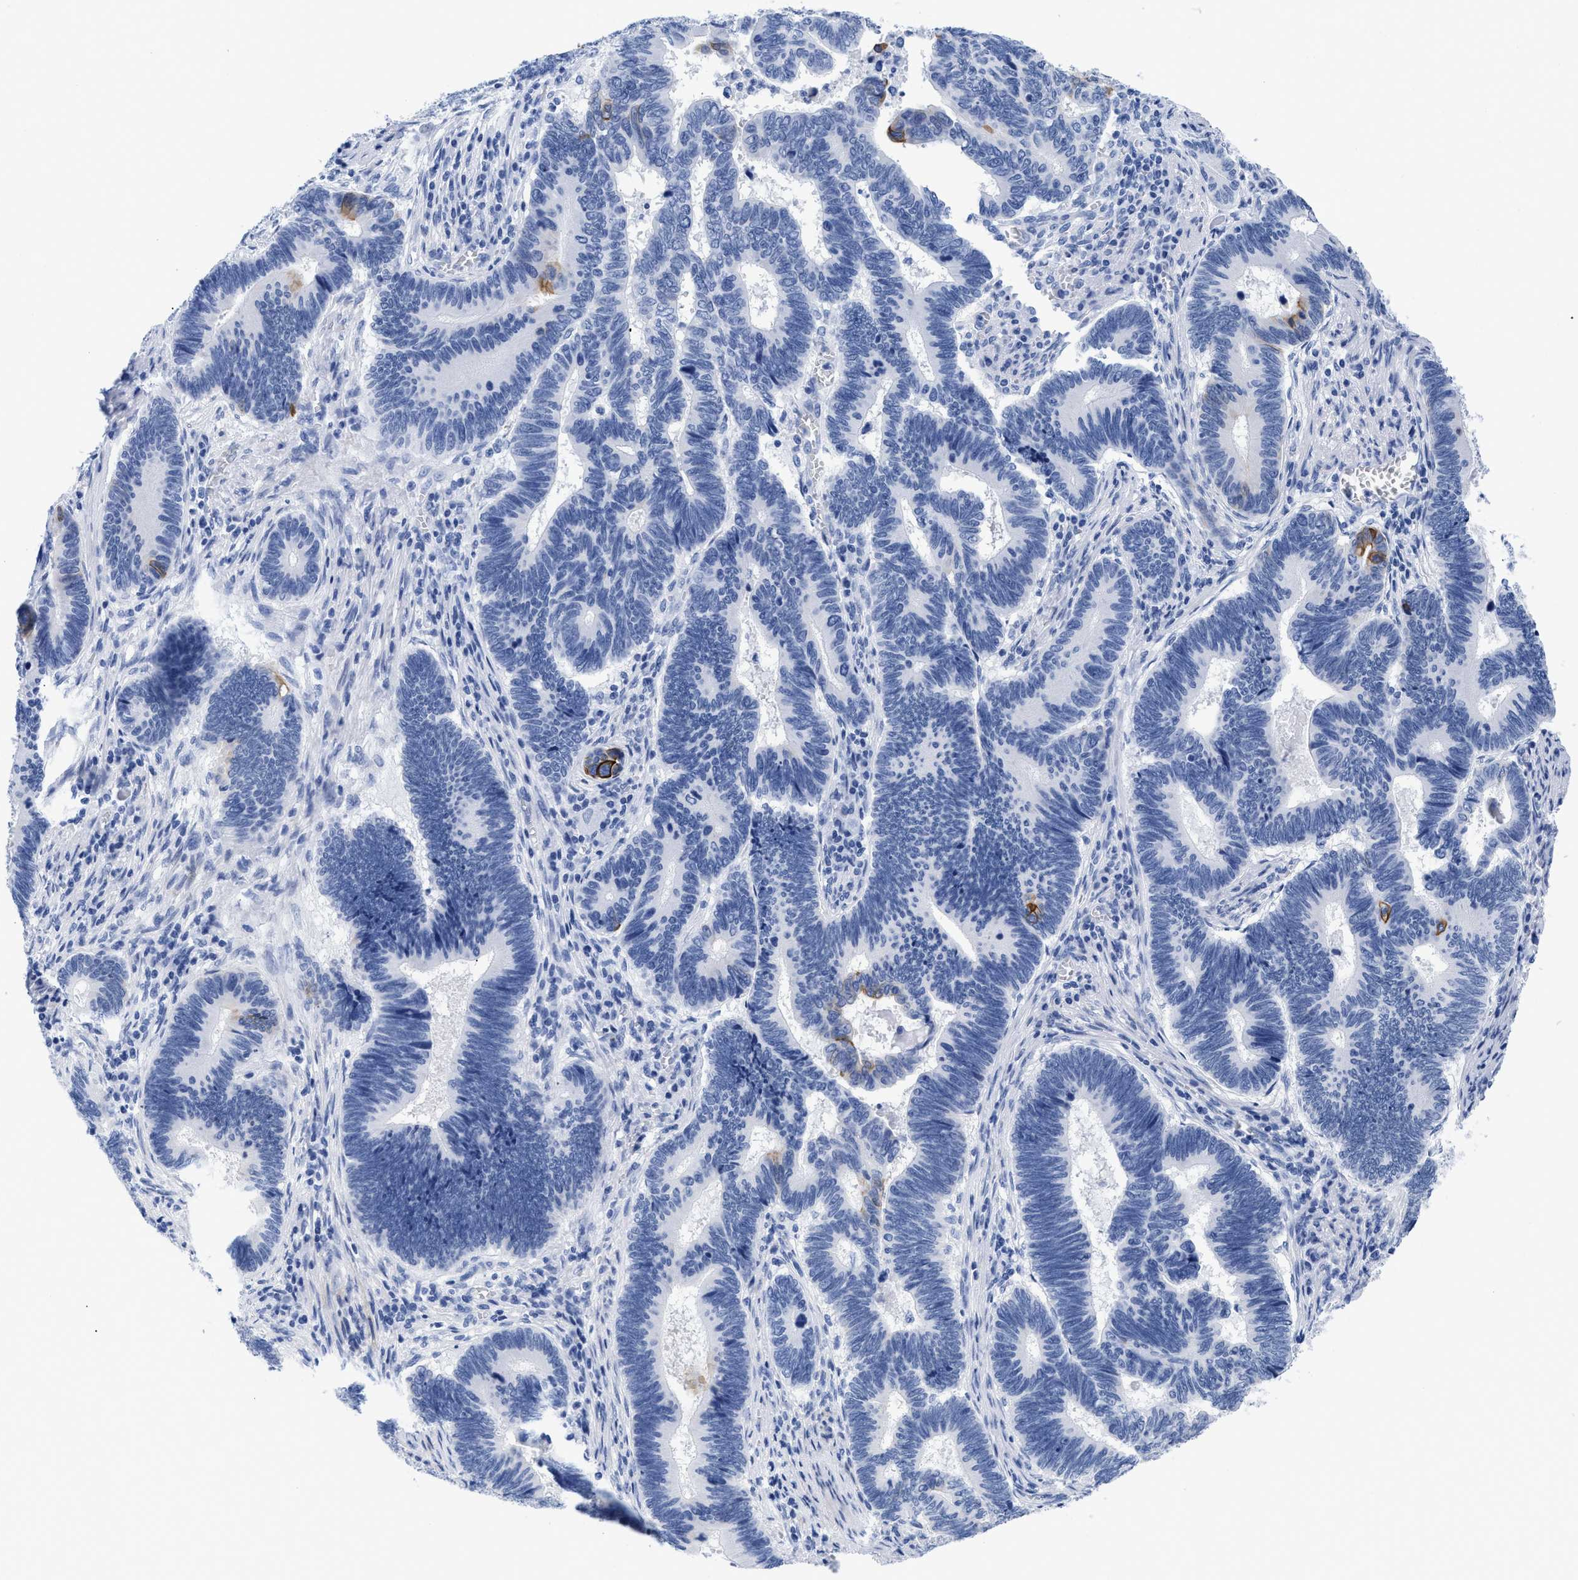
{"staining": {"intensity": "strong", "quantity": "<25%", "location": "cytoplasmic/membranous"}, "tissue": "pancreatic cancer", "cell_type": "Tumor cells", "image_type": "cancer", "snomed": [{"axis": "morphology", "description": "Adenocarcinoma, NOS"}, {"axis": "topography", "description": "Pancreas"}], "caption": "Protein analysis of pancreatic cancer tissue exhibits strong cytoplasmic/membranous positivity in approximately <25% of tumor cells. The protein of interest is stained brown, and the nuclei are stained in blue (DAB (3,3'-diaminobenzidine) IHC with brightfield microscopy, high magnification).", "gene": "DUSP26", "patient": {"sex": "female", "age": 70}}